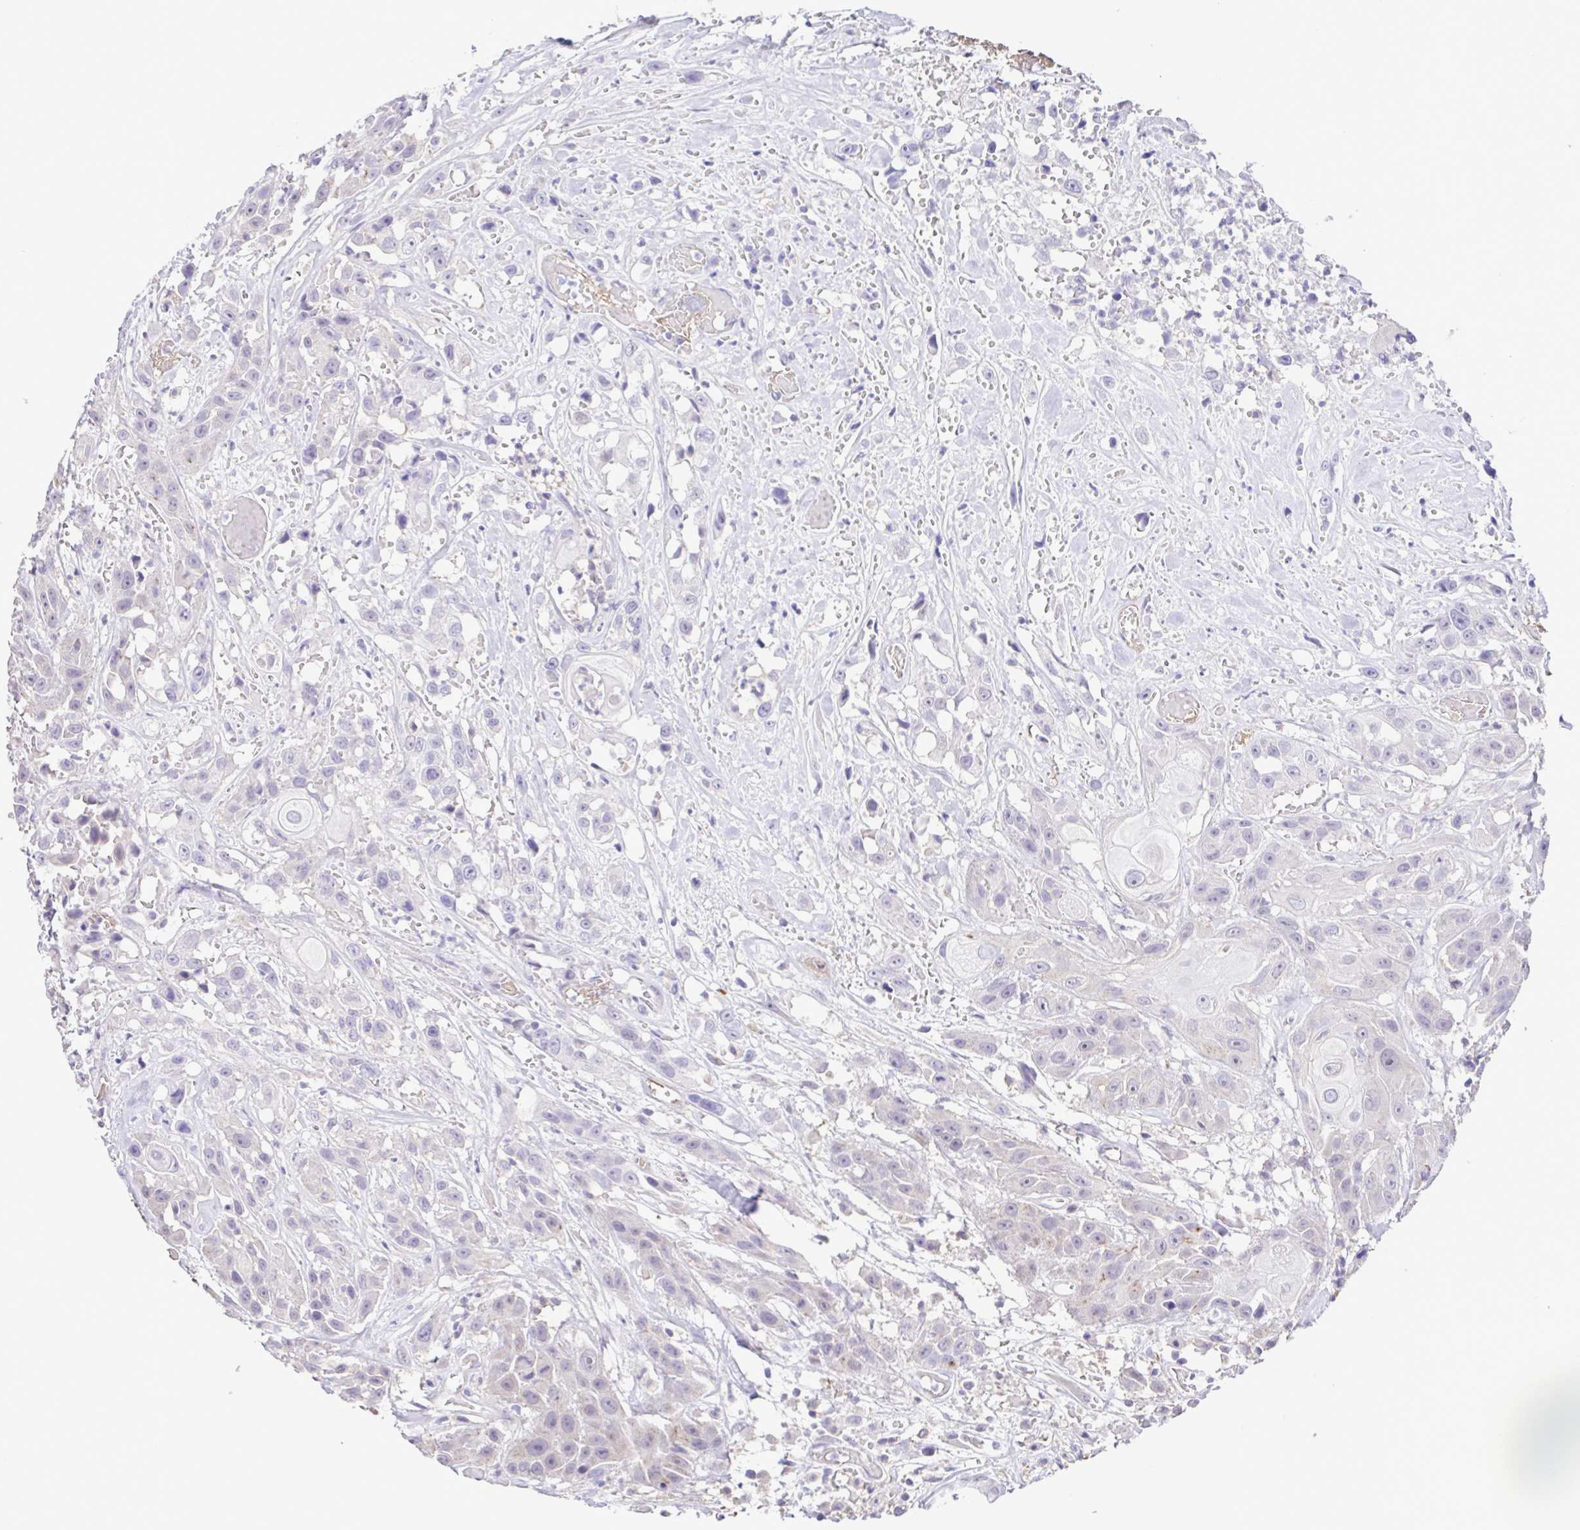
{"staining": {"intensity": "negative", "quantity": "none", "location": "none"}, "tissue": "head and neck cancer", "cell_type": "Tumor cells", "image_type": "cancer", "snomed": [{"axis": "morphology", "description": "Squamous cell carcinoma, NOS"}, {"axis": "topography", "description": "Head-Neck"}], "caption": "An immunohistochemistry image of head and neck cancer is shown. There is no staining in tumor cells of head and neck cancer.", "gene": "CYP17A1", "patient": {"sex": "male", "age": 57}}